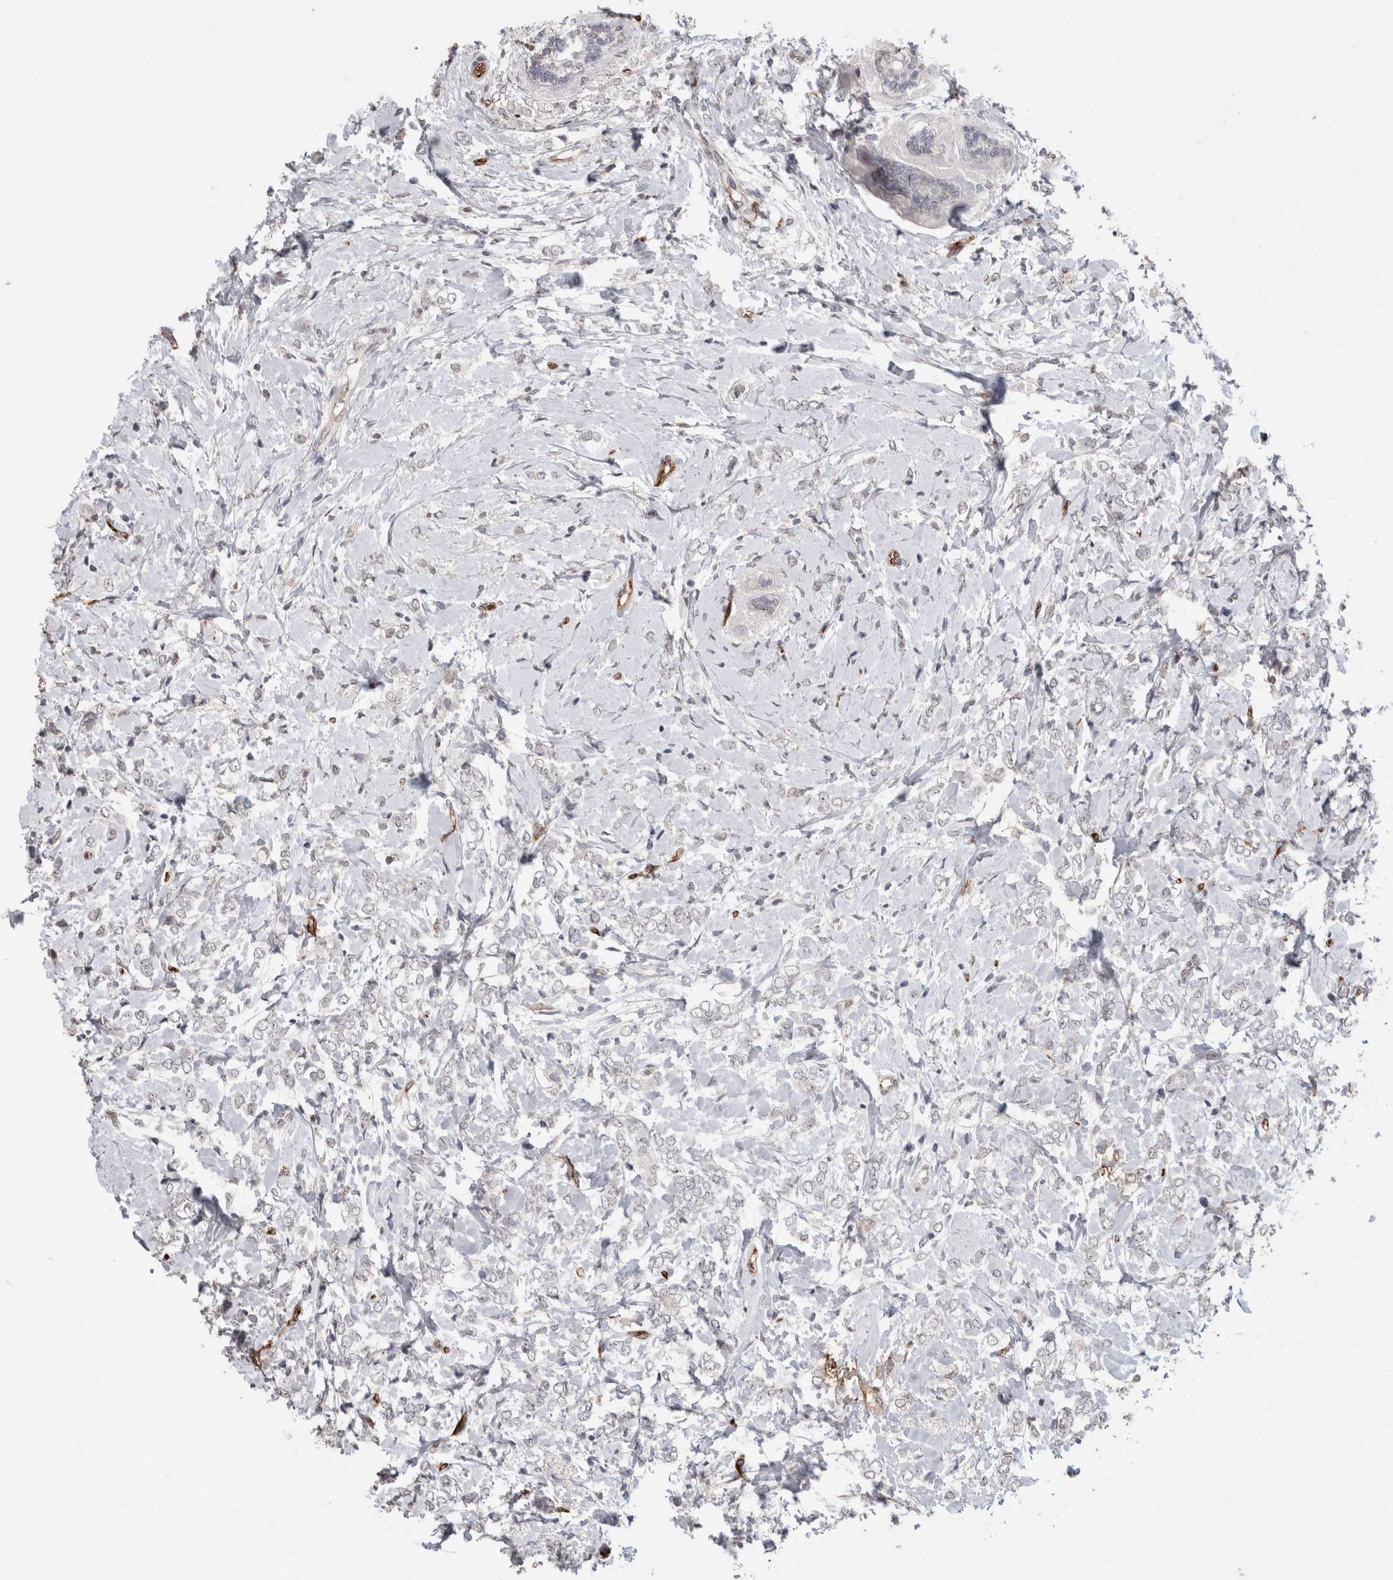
{"staining": {"intensity": "negative", "quantity": "none", "location": "none"}, "tissue": "breast cancer", "cell_type": "Tumor cells", "image_type": "cancer", "snomed": [{"axis": "morphology", "description": "Normal tissue, NOS"}, {"axis": "morphology", "description": "Lobular carcinoma"}, {"axis": "topography", "description": "Breast"}], "caption": "Immunohistochemistry (IHC) photomicrograph of breast lobular carcinoma stained for a protein (brown), which exhibits no positivity in tumor cells.", "gene": "CDH13", "patient": {"sex": "female", "age": 47}}